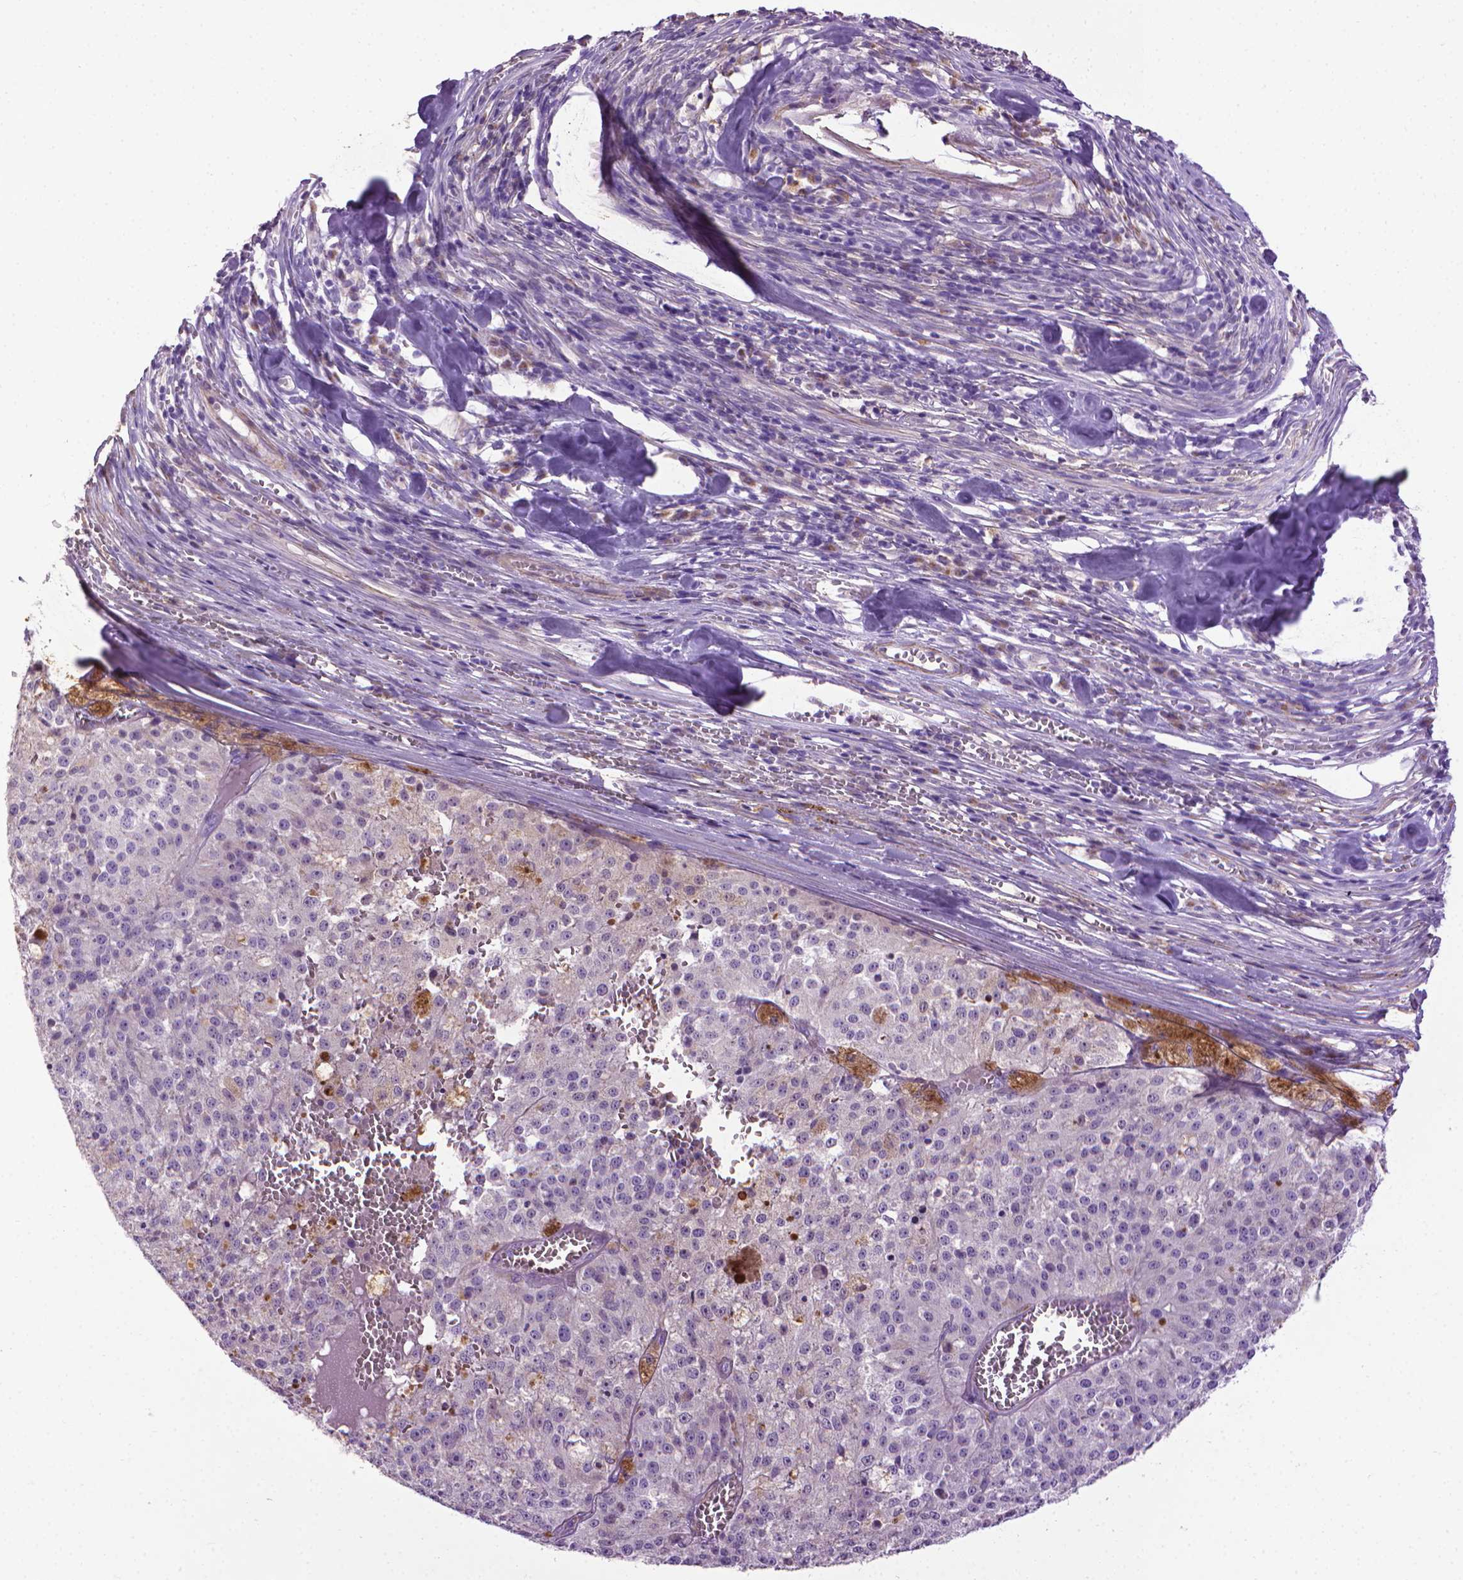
{"staining": {"intensity": "negative", "quantity": "none", "location": "none"}, "tissue": "melanoma", "cell_type": "Tumor cells", "image_type": "cancer", "snomed": [{"axis": "morphology", "description": "Malignant melanoma, Metastatic site"}, {"axis": "topography", "description": "Lymph node"}], "caption": "DAB (3,3'-diaminobenzidine) immunohistochemical staining of melanoma demonstrates no significant positivity in tumor cells.", "gene": "AQP10", "patient": {"sex": "female", "age": 64}}